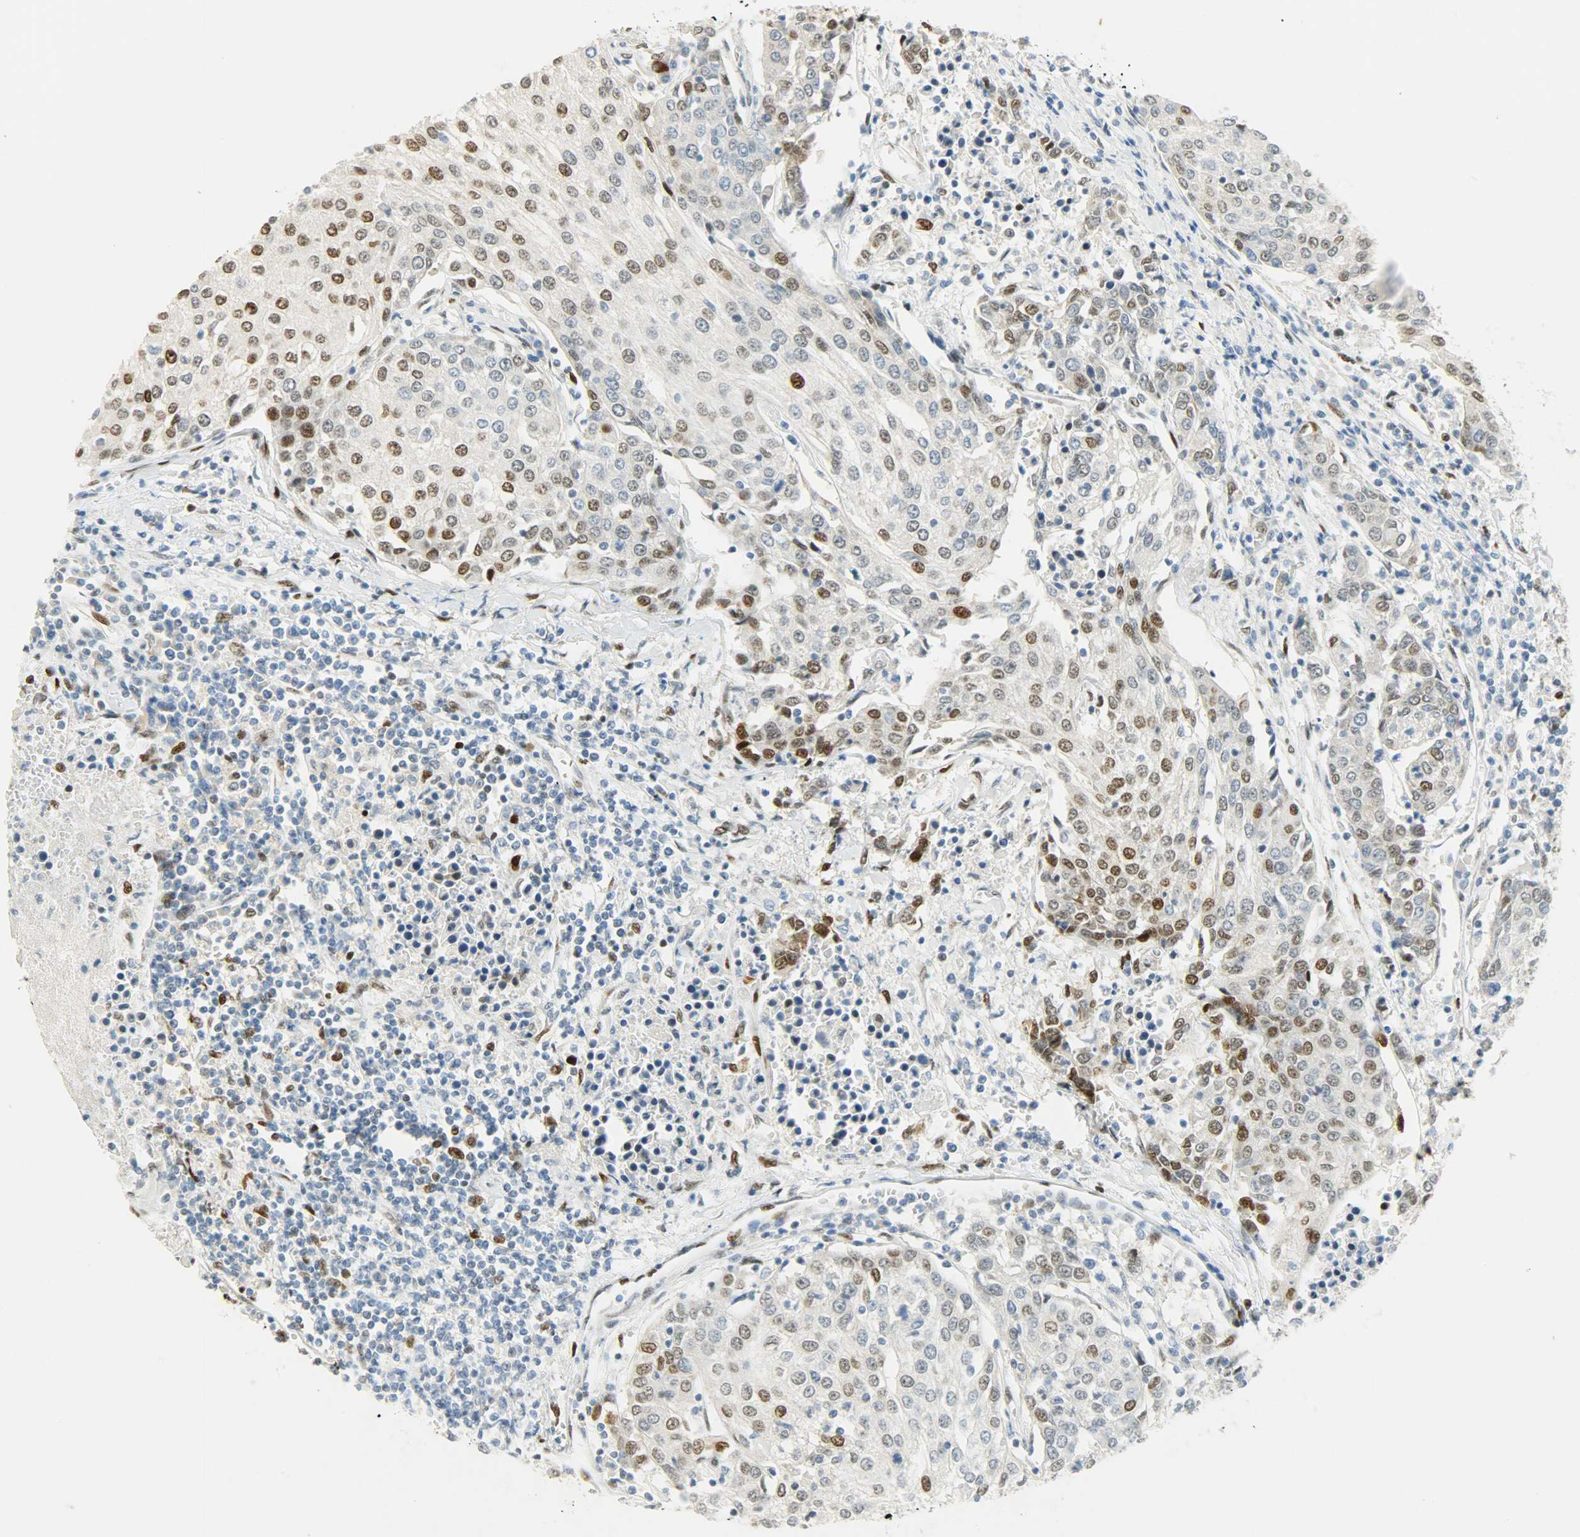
{"staining": {"intensity": "moderate", "quantity": "25%-75%", "location": "nuclear"}, "tissue": "urothelial cancer", "cell_type": "Tumor cells", "image_type": "cancer", "snomed": [{"axis": "morphology", "description": "Urothelial carcinoma, High grade"}, {"axis": "topography", "description": "Urinary bladder"}], "caption": "Human high-grade urothelial carcinoma stained with a brown dye exhibits moderate nuclear positive staining in approximately 25%-75% of tumor cells.", "gene": "JUNB", "patient": {"sex": "female", "age": 85}}